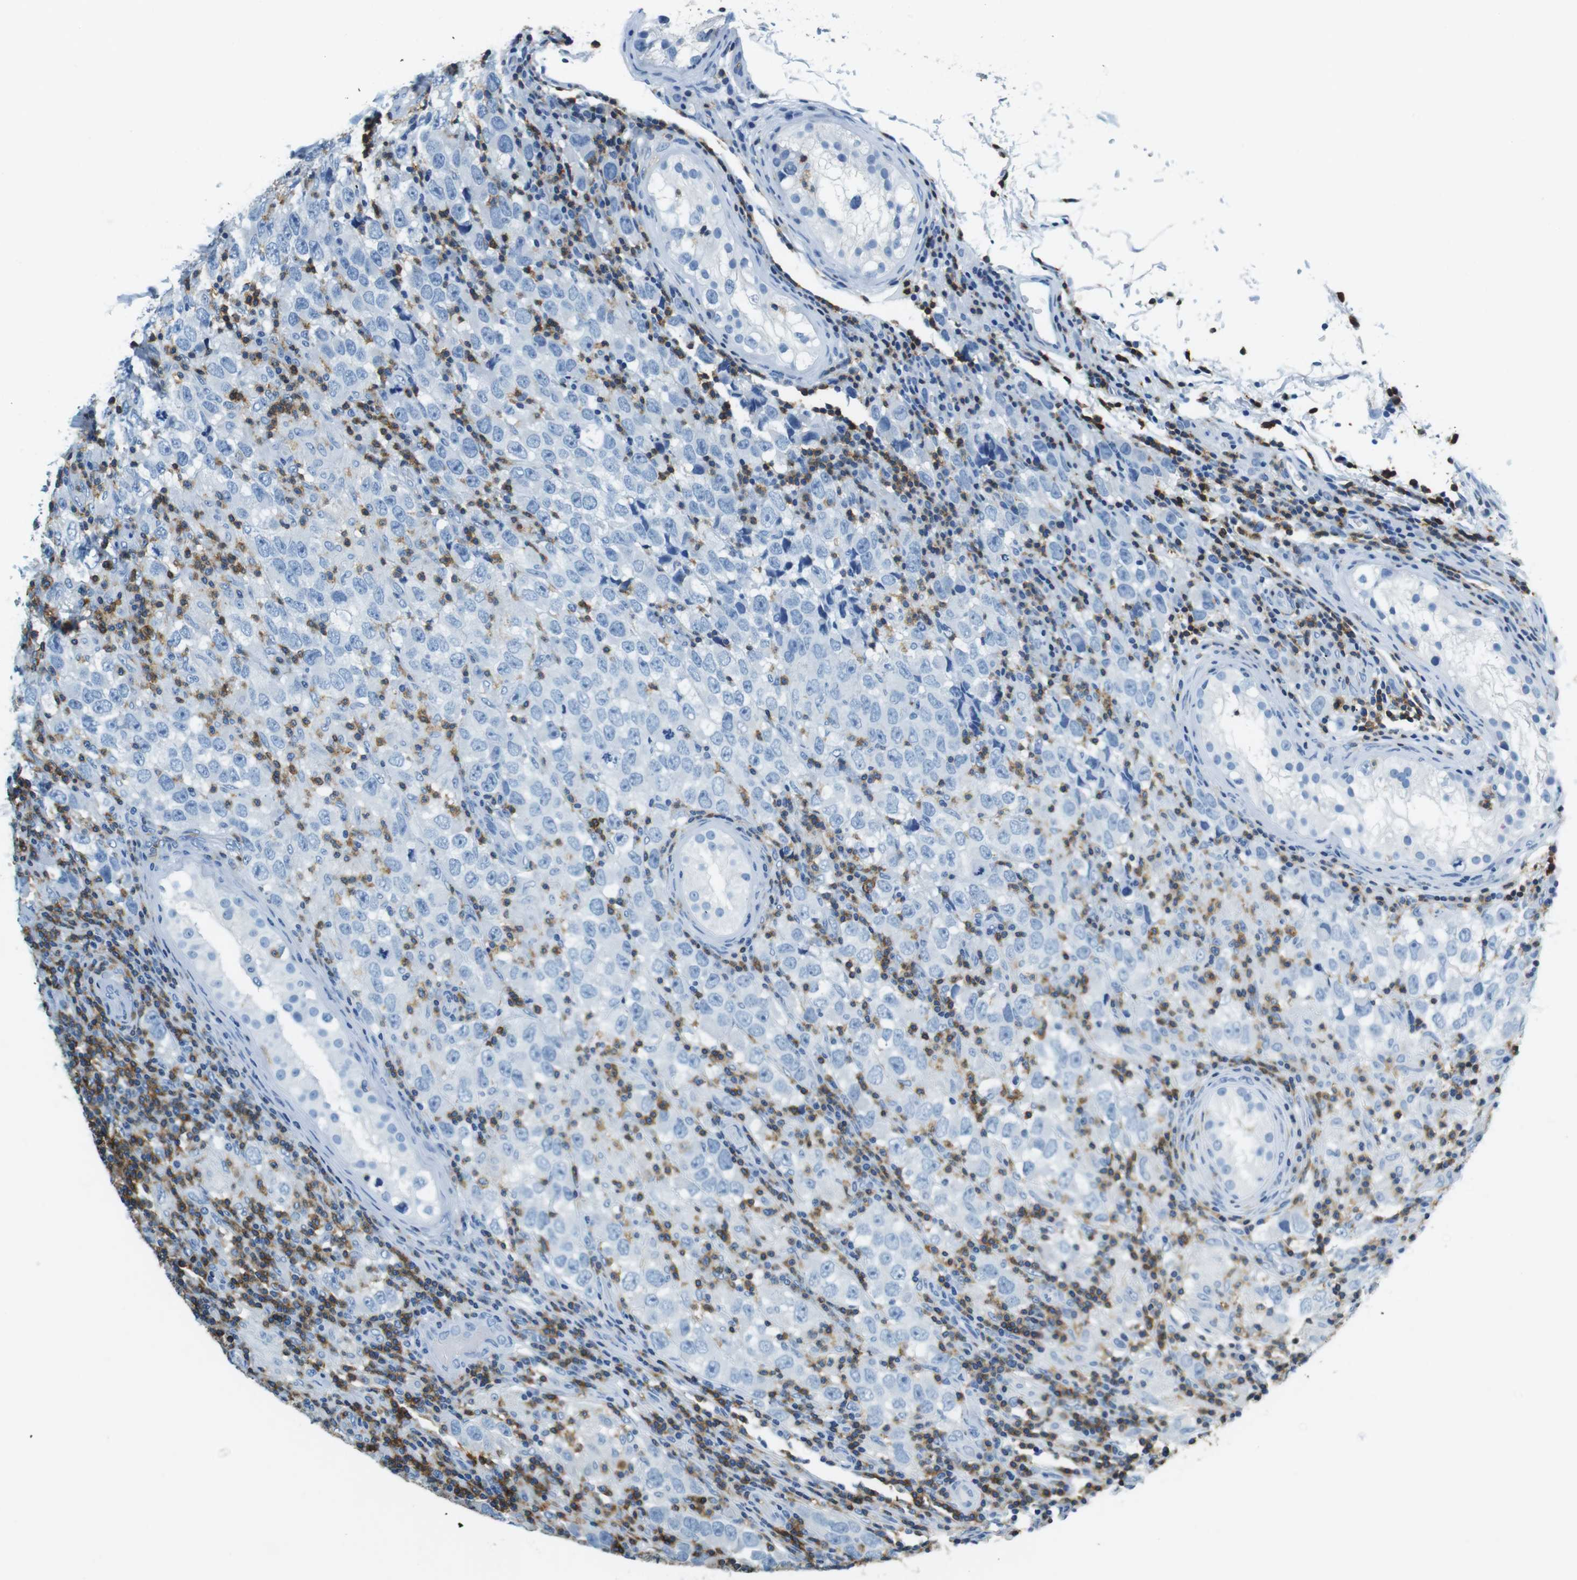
{"staining": {"intensity": "negative", "quantity": "none", "location": "none"}, "tissue": "testis cancer", "cell_type": "Tumor cells", "image_type": "cancer", "snomed": [{"axis": "morphology", "description": "Carcinoma, Embryonal, NOS"}, {"axis": "topography", "description": "Testis"}], "caption": "This is an immunohistochemistry histopathology image of testis cancer (embryonal carcinoma). There is no positivity in tumor cells.", "gene": "LAT", "patient": {"sex": "male", "age": 21}}